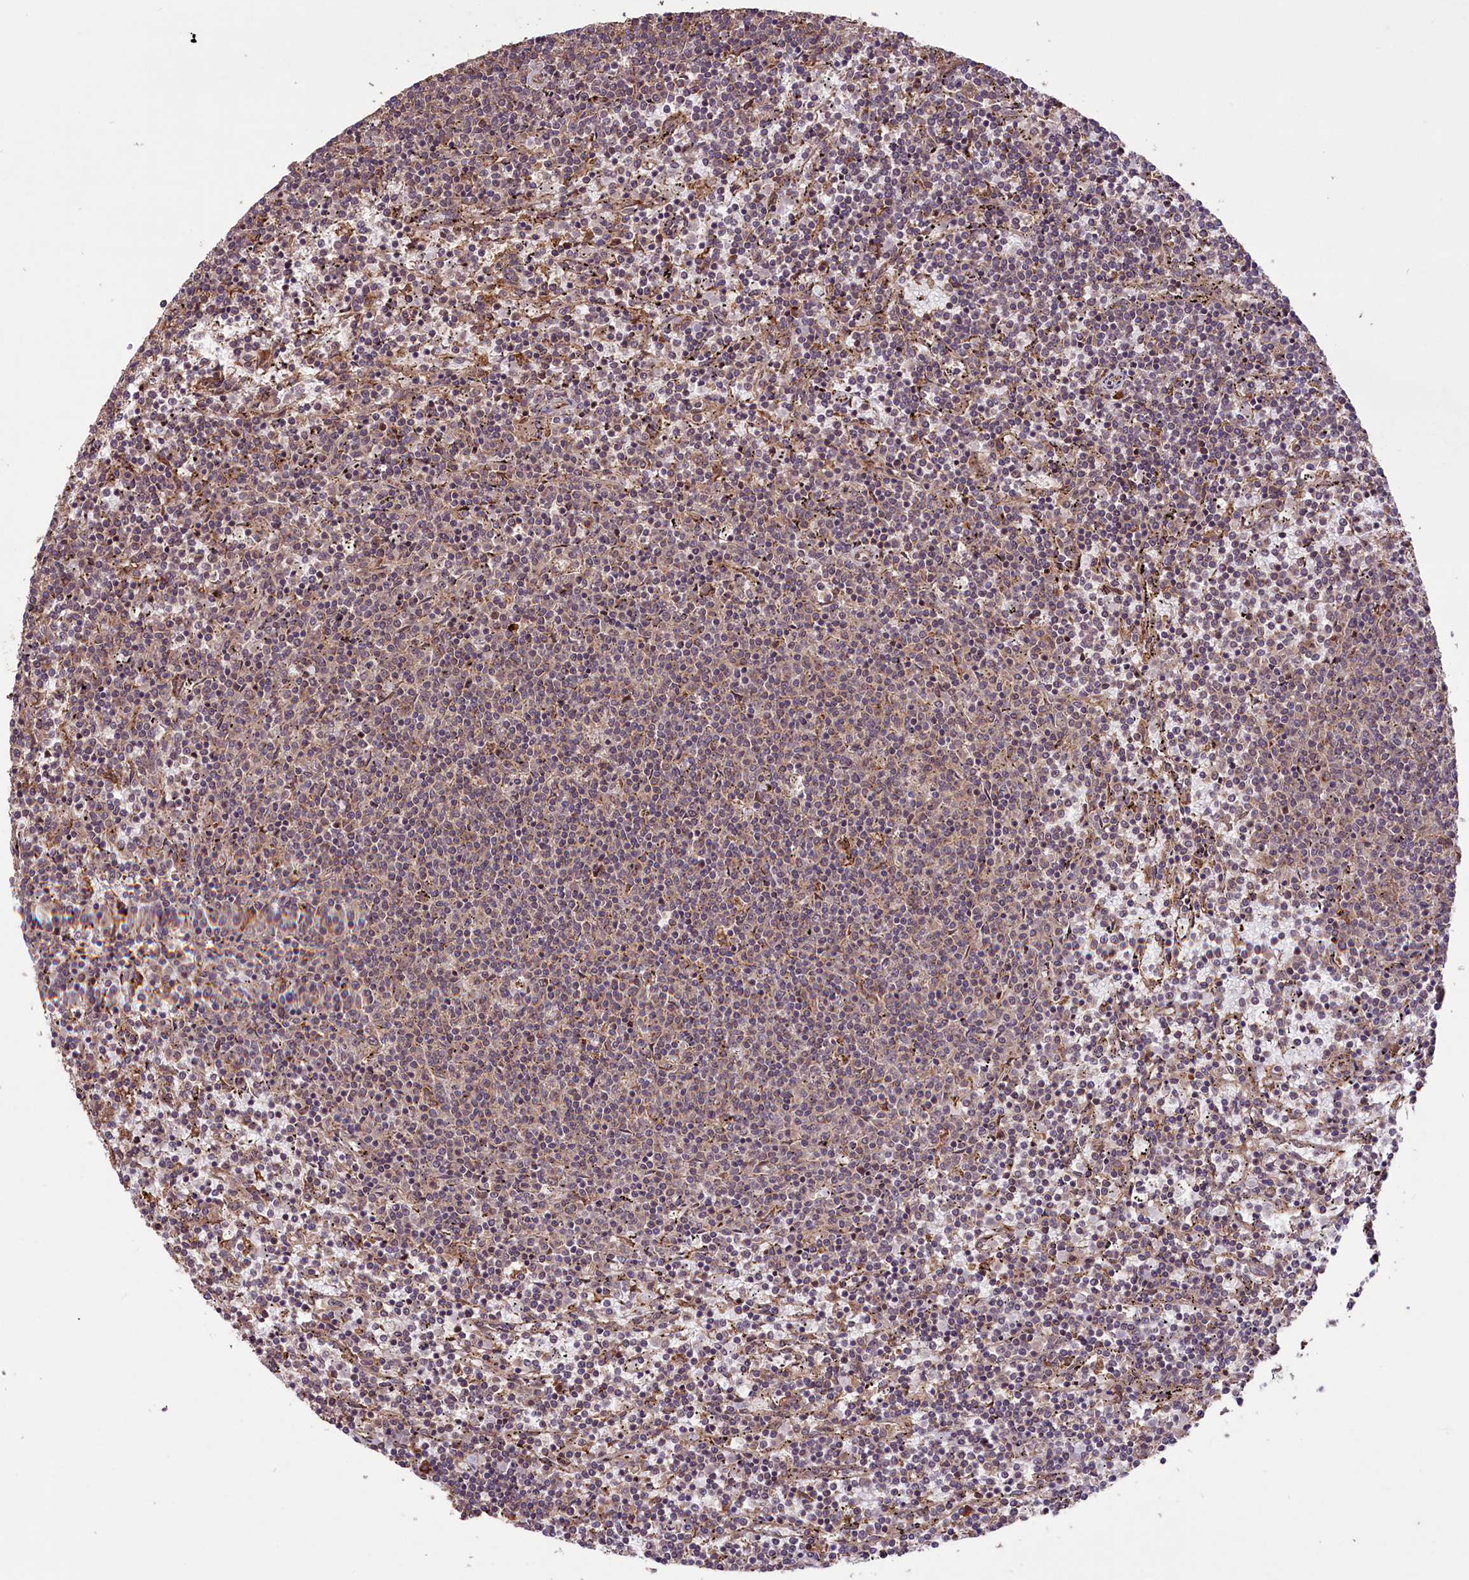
{"staining": {"intensity": "weak", "quantity": "25%-75%", "location": "cytoplasmic/membranous"}, "tissue": "lymphoma", "cell_type": "Tumor cells", "image_type": "cancer", "snomed": [{"axis": "morphology", "description": "Malignant lymphoma, non-Hodgkin's type, Low grade"}, {"axis": "topography", "description": "Spleen"}], "caption": "About 25%-75% of tumor cells in malignant lymphoma, non-Hodgkin's type (low-grade) demonstrate weak cytoplasmic/membranous protein staining as visualized by brown immunohistochemical staining.", "gene": "HDAC5", "patient": {"sex": "female", "age": 50}}